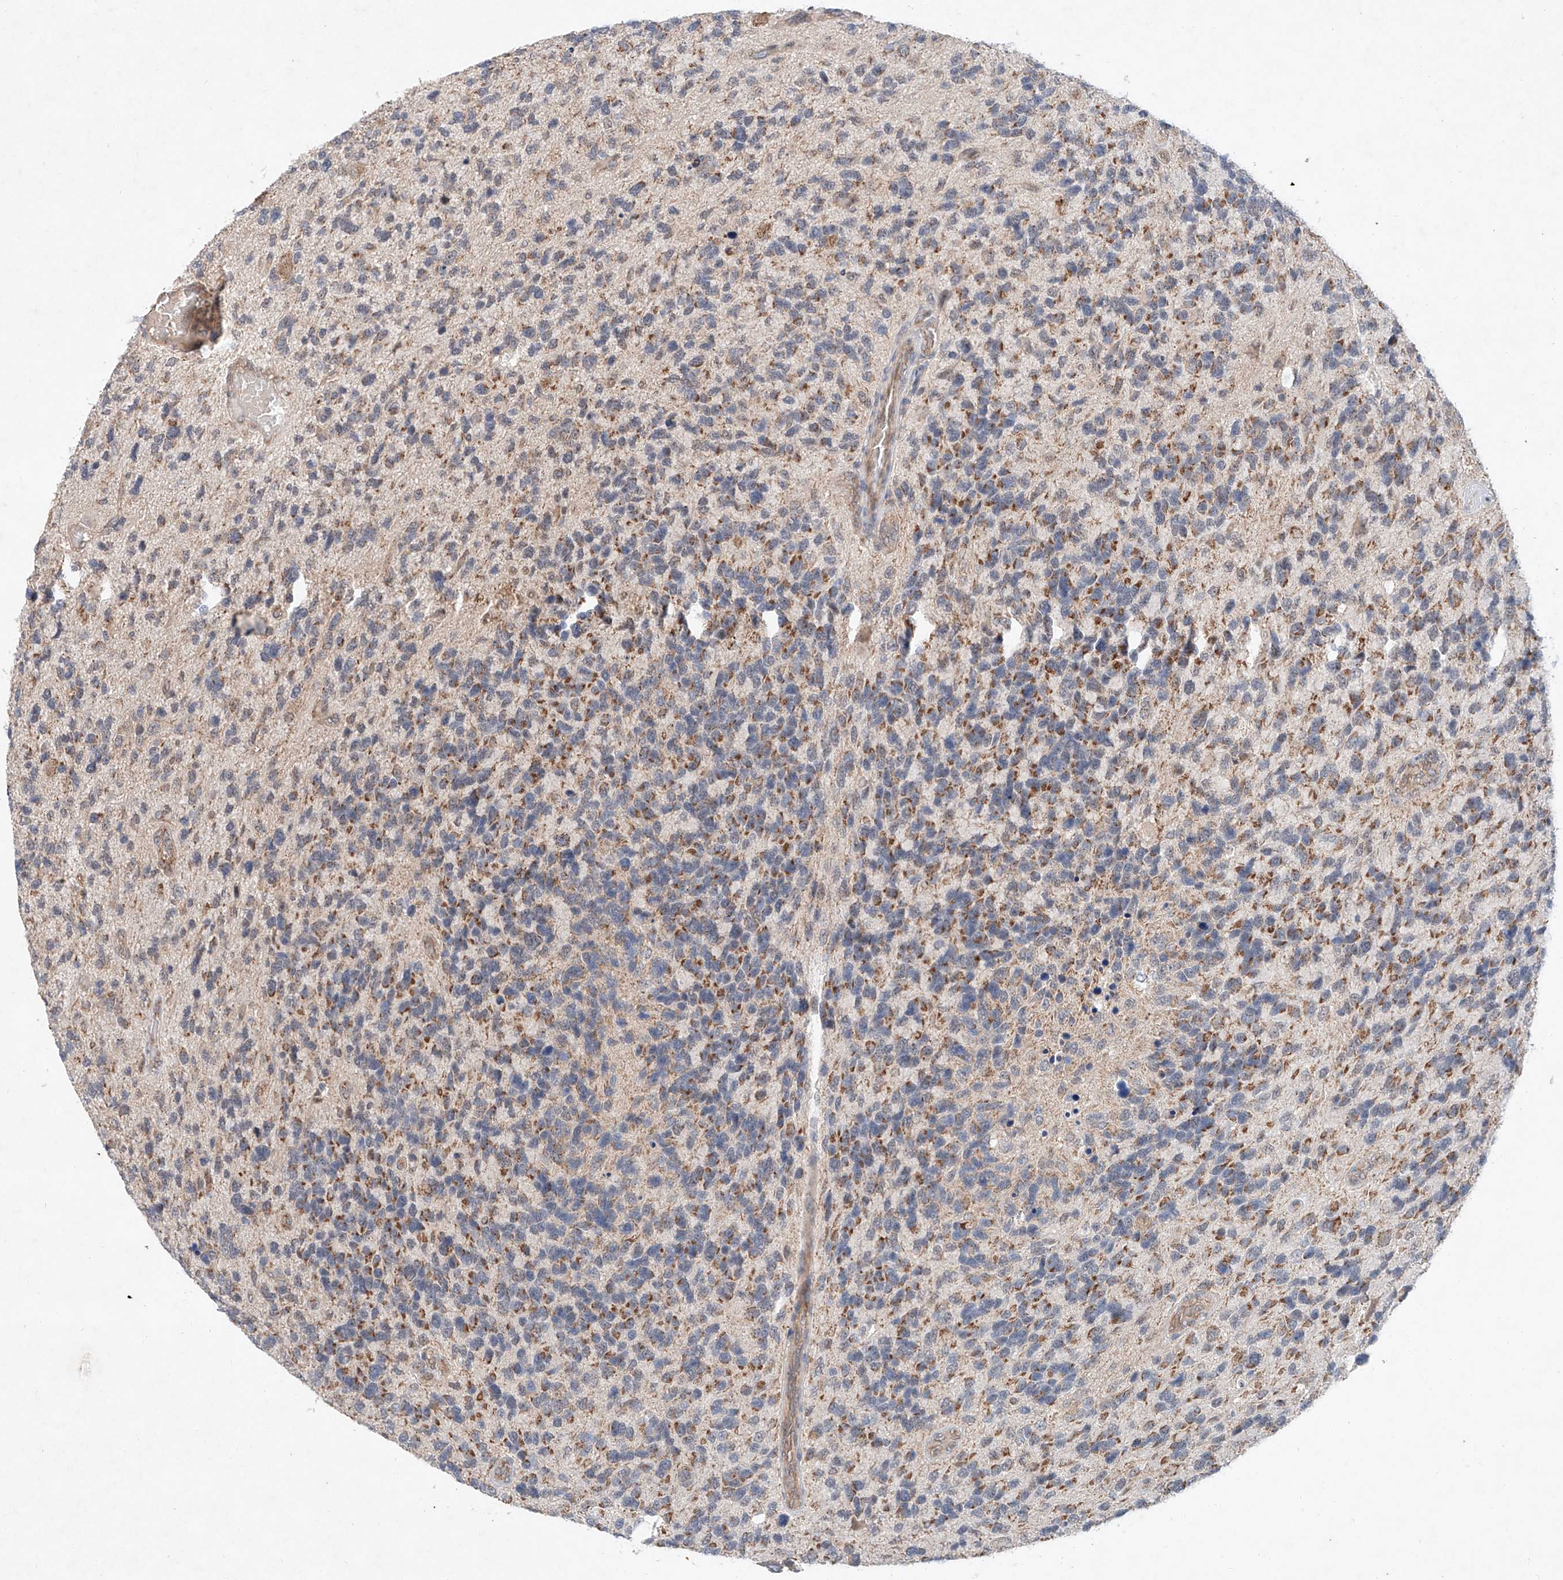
{"staining": {"intensity": "moderate", "quantity": "25%-75%", "location": "cytoplasmic/membranous"}, "tissue": "glioma", "cell_type": "Tumor cells", "image_type": "cancer", "snomed": [{"axis": "morphology", "description": "Glioma, malignant, High grade"}, {"axis": "topography", "description": "Brain"}], "caption": "Human glioma stained with a brown dye demonstrates moderate cytoplasmic/membranous positive expression in approximately 25%-75% of tumor cells.", "gene": "FASTK", "patient": {"sex": "female", "age": 58}}